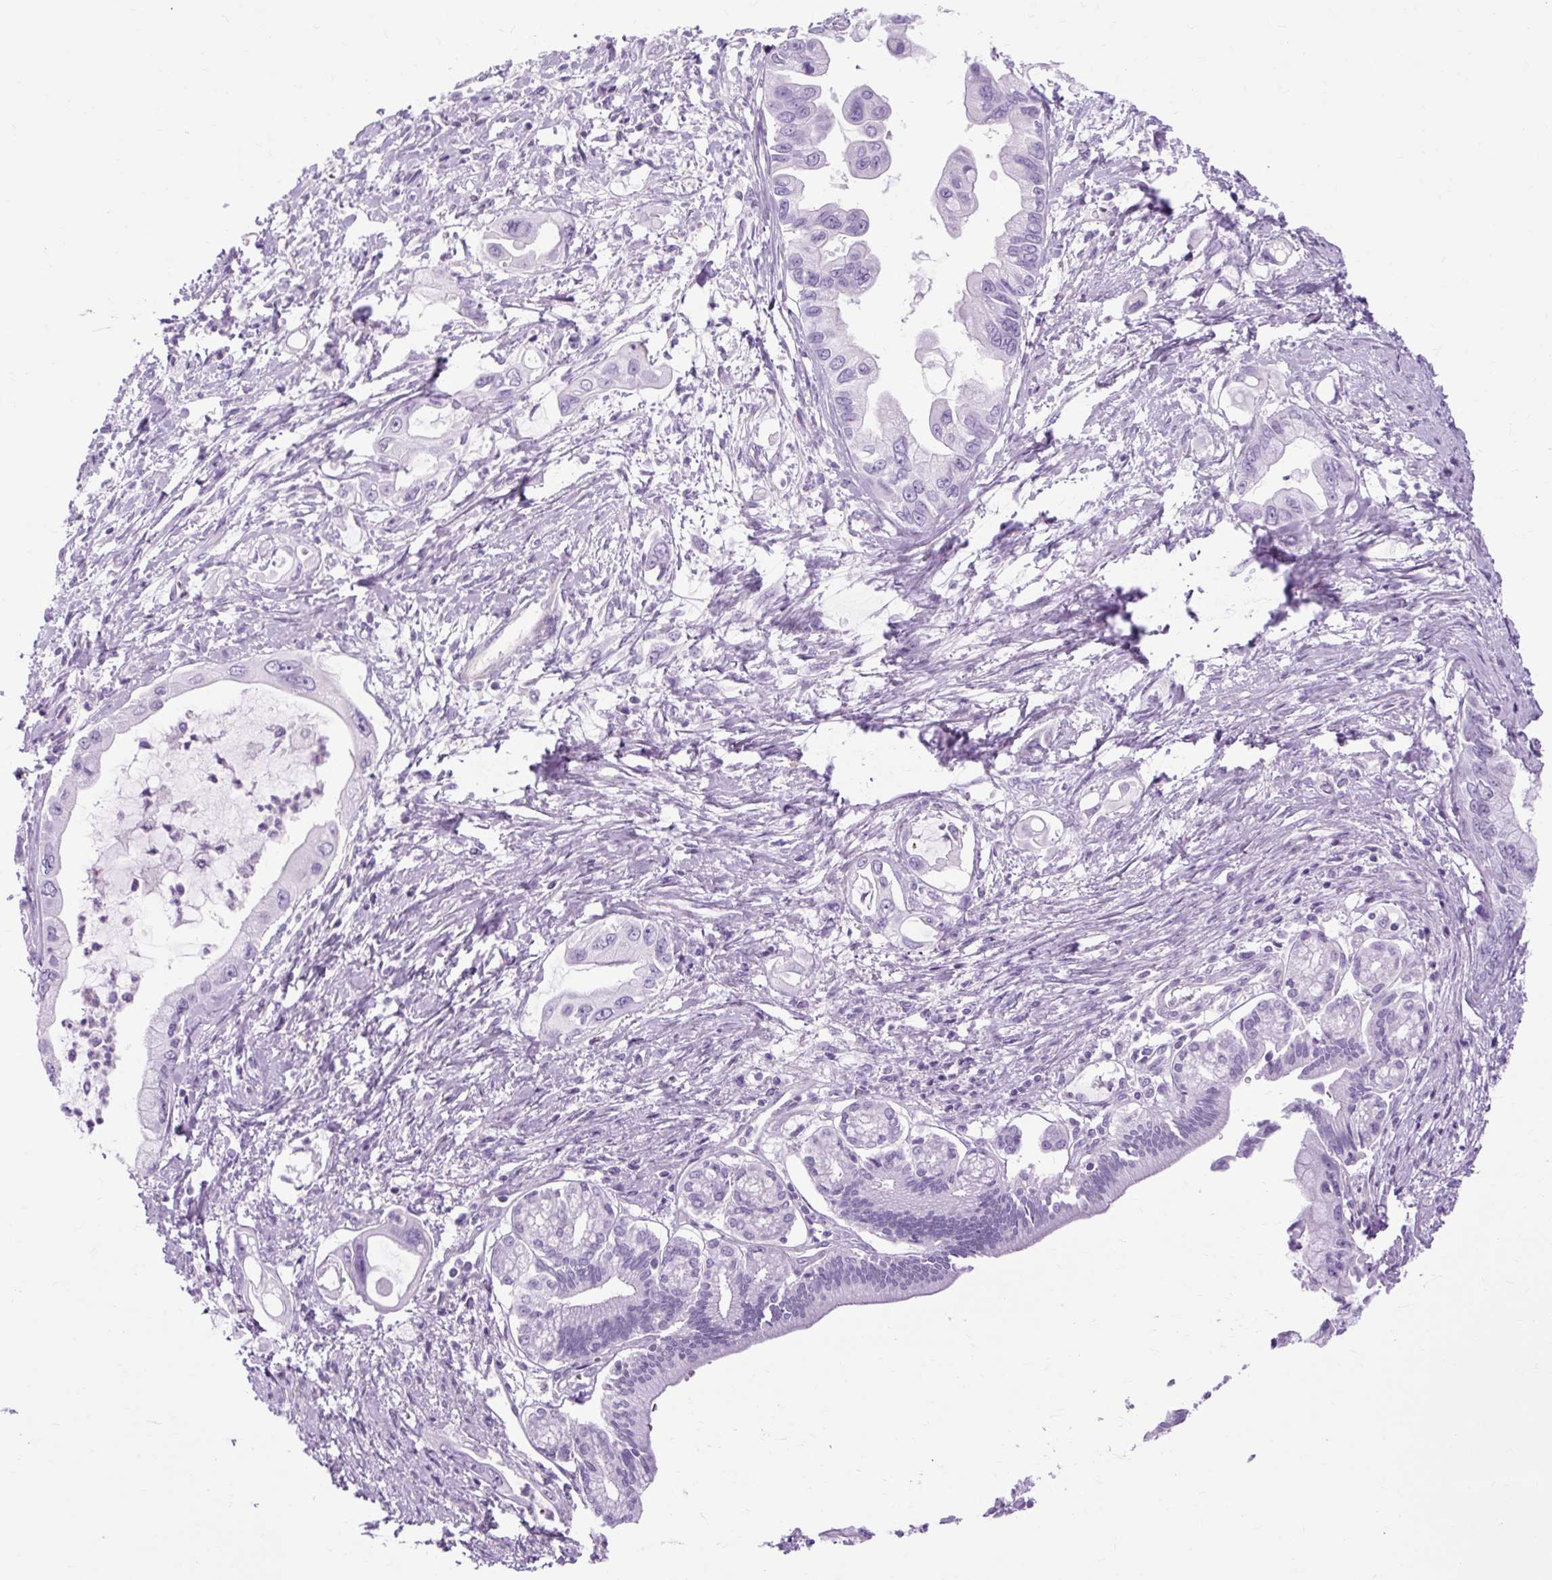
{"staining": {"intensity": "negative", "quantity": "none", "location": "none"}, "tissue": "pancreatic cancer", "cell_type": "Tumor cells", "image_type": "cancer", "snomed": [{"axis": "morphology", "description": "Adenocarcinoma, NOS"}, {"axis": "topography", "description": "Pancreas"}], "caption": "IHC photomicrograph of neoplastic tissue: pancreatic adenocarcinoma stained with DAB reveals no significant protein staining in tumor cells. Brightfield microscopy of IHC stained with DAB (brown) and hematoxylin (blue), captured at high magnification.", "gene": "OOEP", "patient": {"sex": "male", "age": 61}}